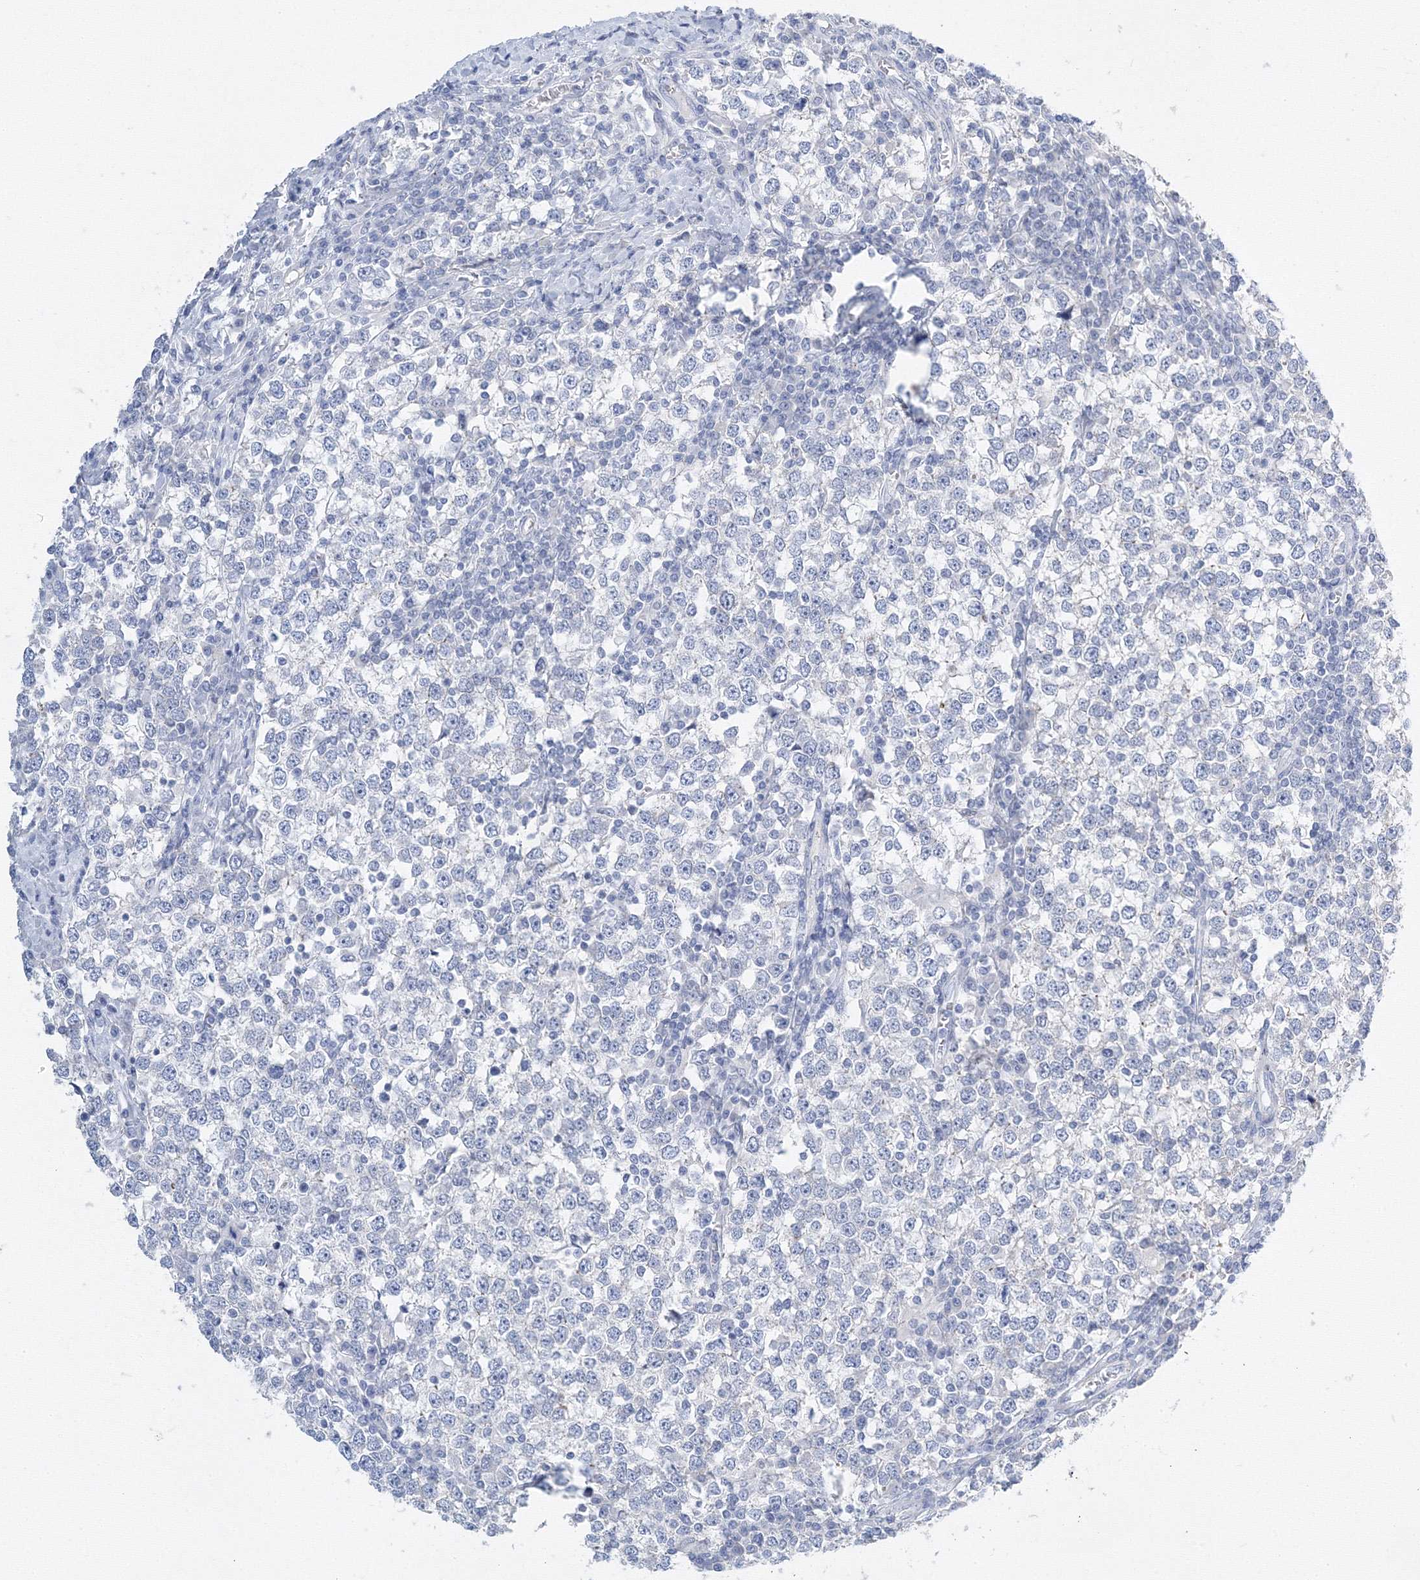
{"staining": {"intensity": "negative", "quantity": "none", "location": "none"}, "tissue": "testis cancer", "cell_type": "Tumor cells", "image_type": "cancer", "snomed": [{"axis": "morphology", "description": "Seminoma, NOS"}, {"axis": "topography", "description": "Testis"}], "caption": "DAB immunohistochemical staining of testis cancer exhibits no significant positivity in tumor cells.", "gene": "AASDH", "patient": {"sex": "male", "age": 65}}